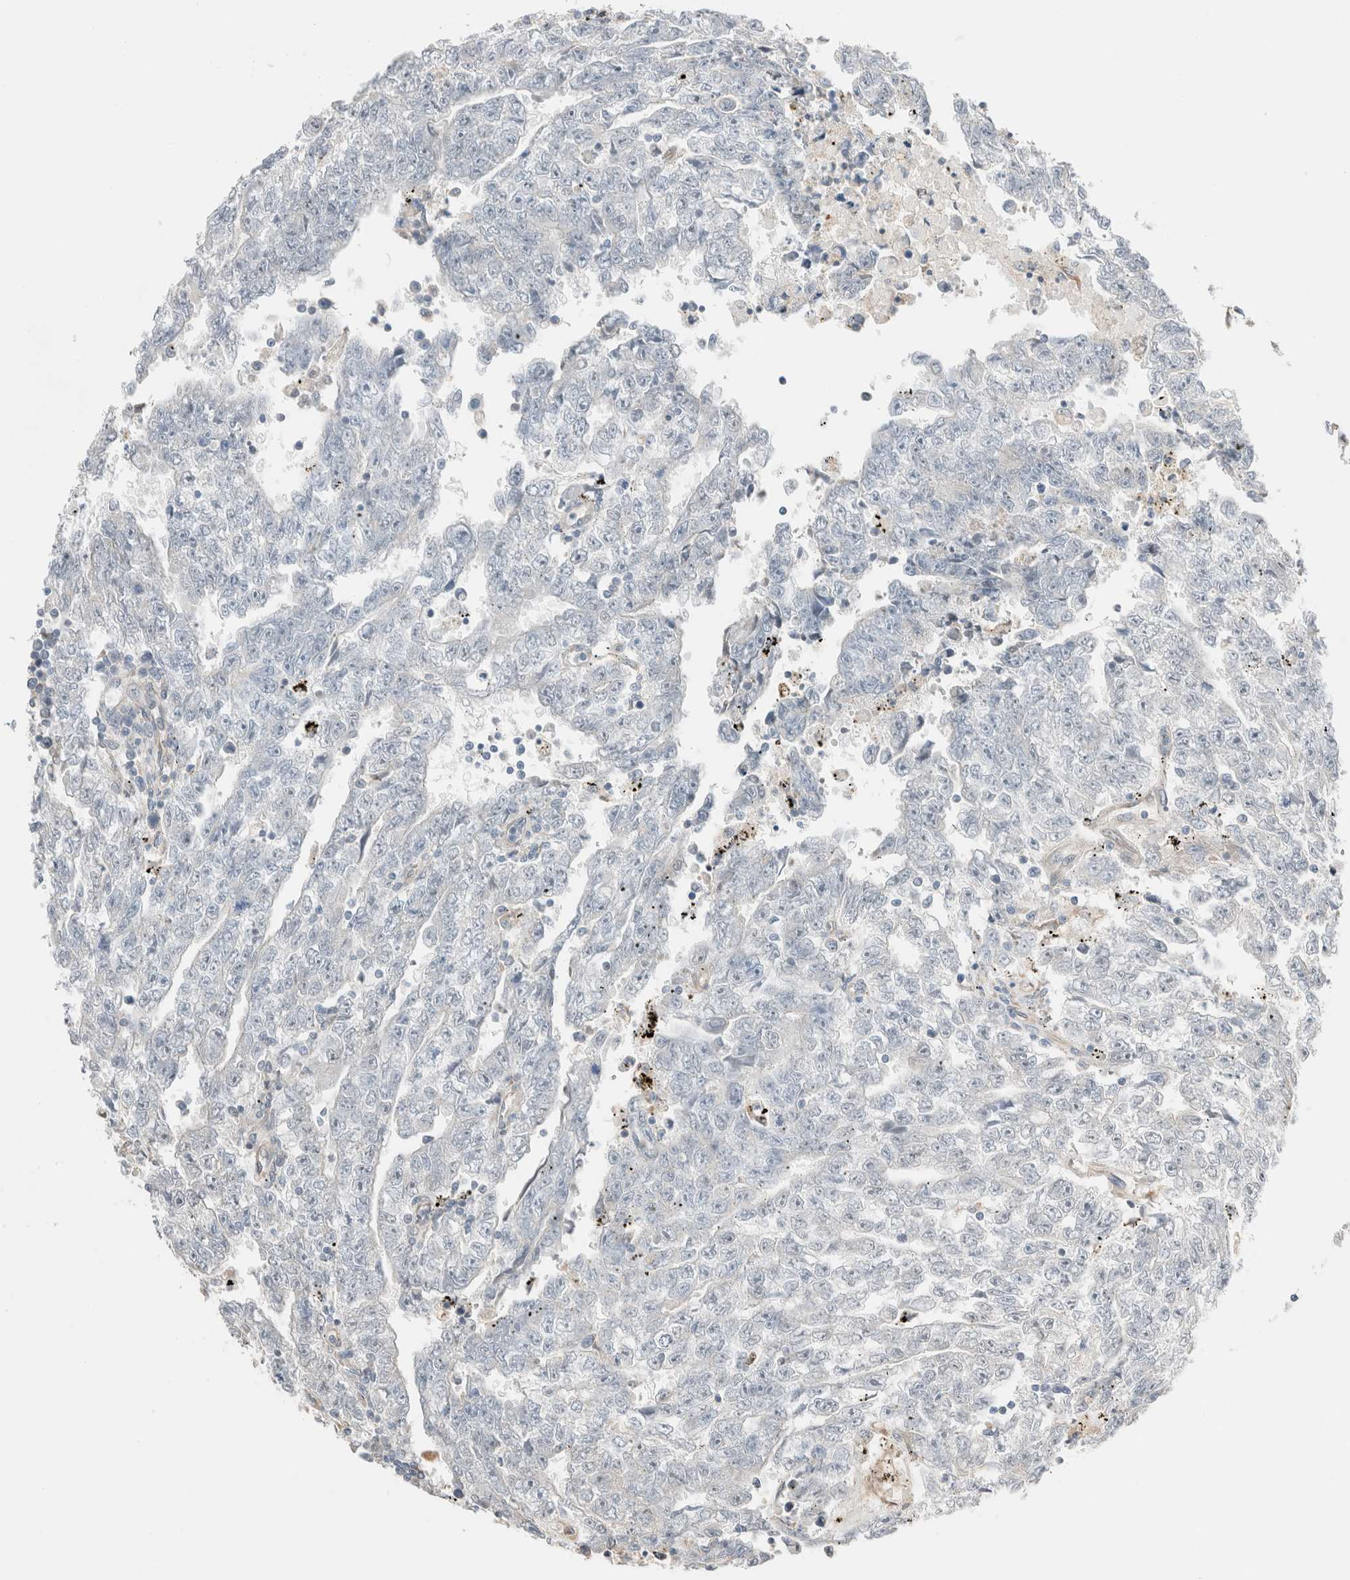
{"staining": {"intensity": "negative", "quantity": "none", "location": "none"}, "tissue": "testis cancer", "cell_type": "Tumor cells", "image_type": "cancer", "snomed": [{"axis": "morphology", "description": "Carcinoma, Embryonal, NOS"}, {"axis": "topography", "description": "Testis"}], "caption": "Immunohistochemistry (IHC) histopathology image of human testis embryonal carcinoma stained for a protein (brown), which reveals no positivity in tumor cells. (DAB immunohistochemistry (IHC) with hematoxylin counter stain).", "gene": "PCM1", "patient": {"sex": "male", "age": 25}}